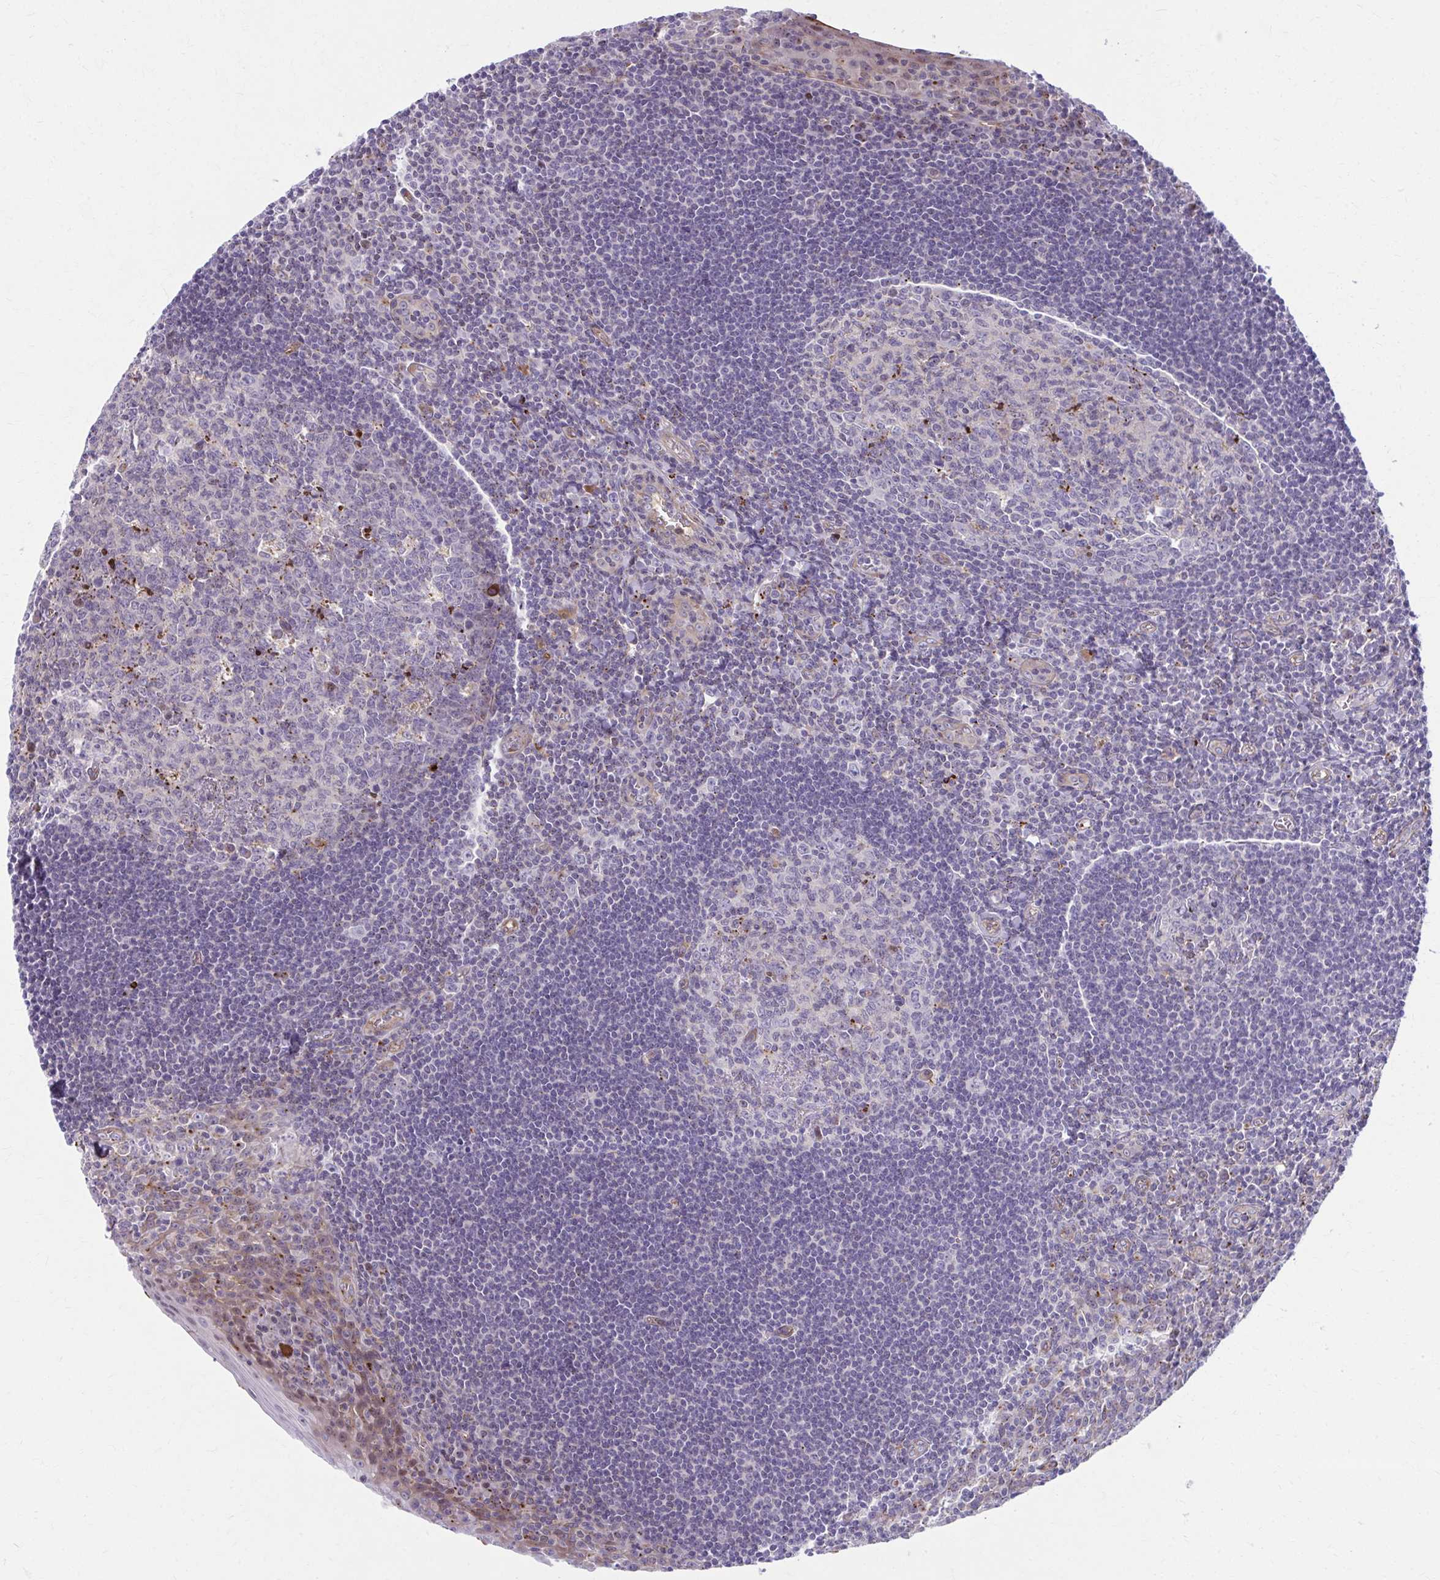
{"staining": {"intensity": "negative", "quantity": "none", "location": "none"}, "tissue": "tonsil", "cell_type": "Germinal center cells", "image_type": "normal", "snomed": [{"axis": "morphology", "description": "Normal tissue, NOS"}, {"axis": "topography", "description": "Tonsil"}], "caption": "Germinal center cells are negative for brown protein staining in unremarkable tonsil. (DAB IHC, high magnification).", "gene": "LRRC4B", "patient": {"sex": "male", "age": 27}}